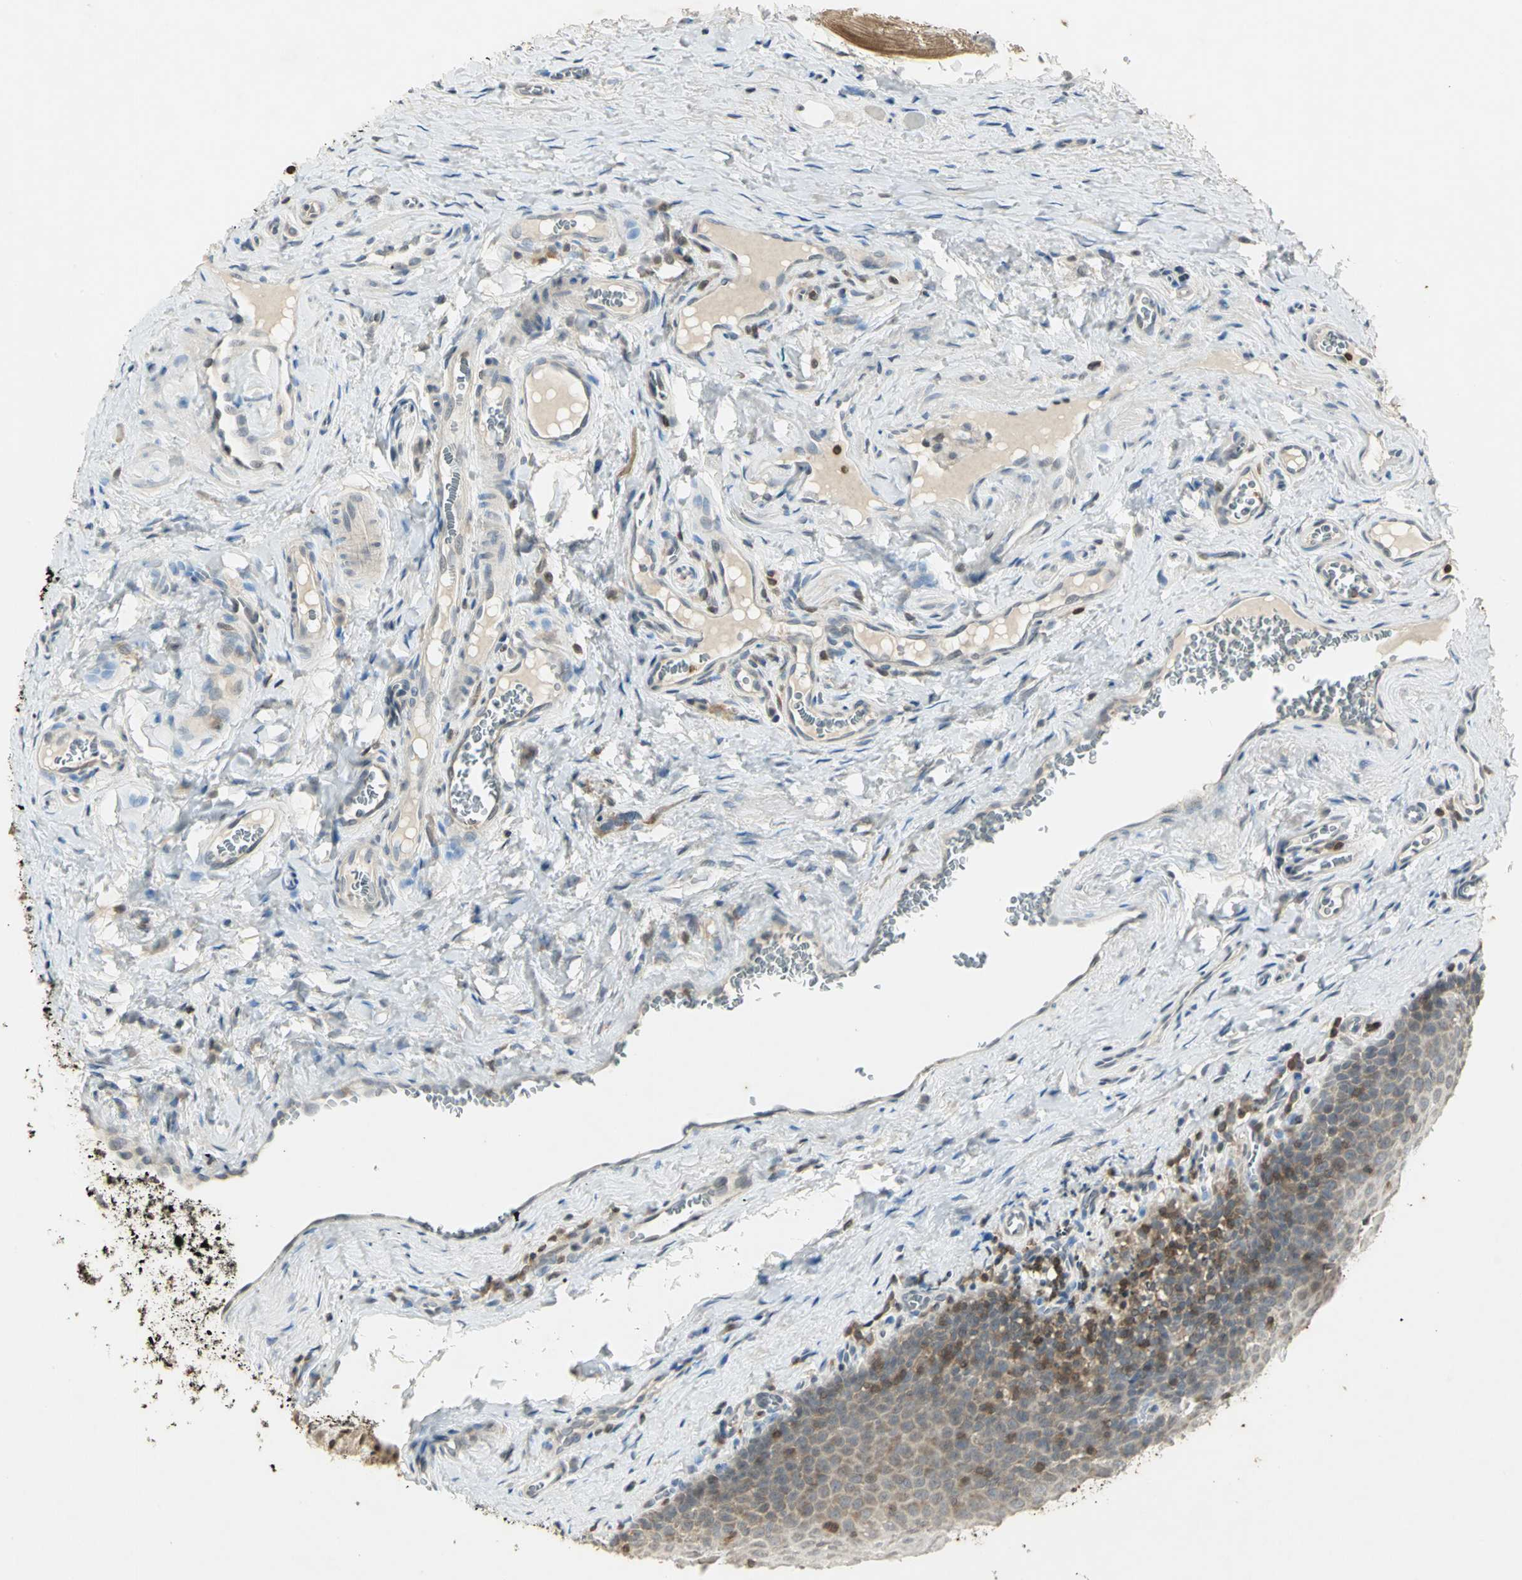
{"staining": {"intensity": "negative", "quantity": "none", "location": "none"}, "tissue": "oral mucosa", "cell_type": "Squamous epithelial cells", "image_type": "normal", "snomed": [{"axis": "morphology", "description": "Normal tissue, NOS"}, {"axis": "topography", "description": "Oral tissue"}], "caption": "The immunohistochemistry (IHC) micrograph has no significant expression in squamous epithelial cells of oral mucosa. (Stains: DAB (3,3'-diaminobenzidine) immunohistochemistry with hematoxylin counter stain, Microscopy: brightfield microscopy at high magnification).", "gene": "IL16", "patient": {"sex": "male", "age": 20}}